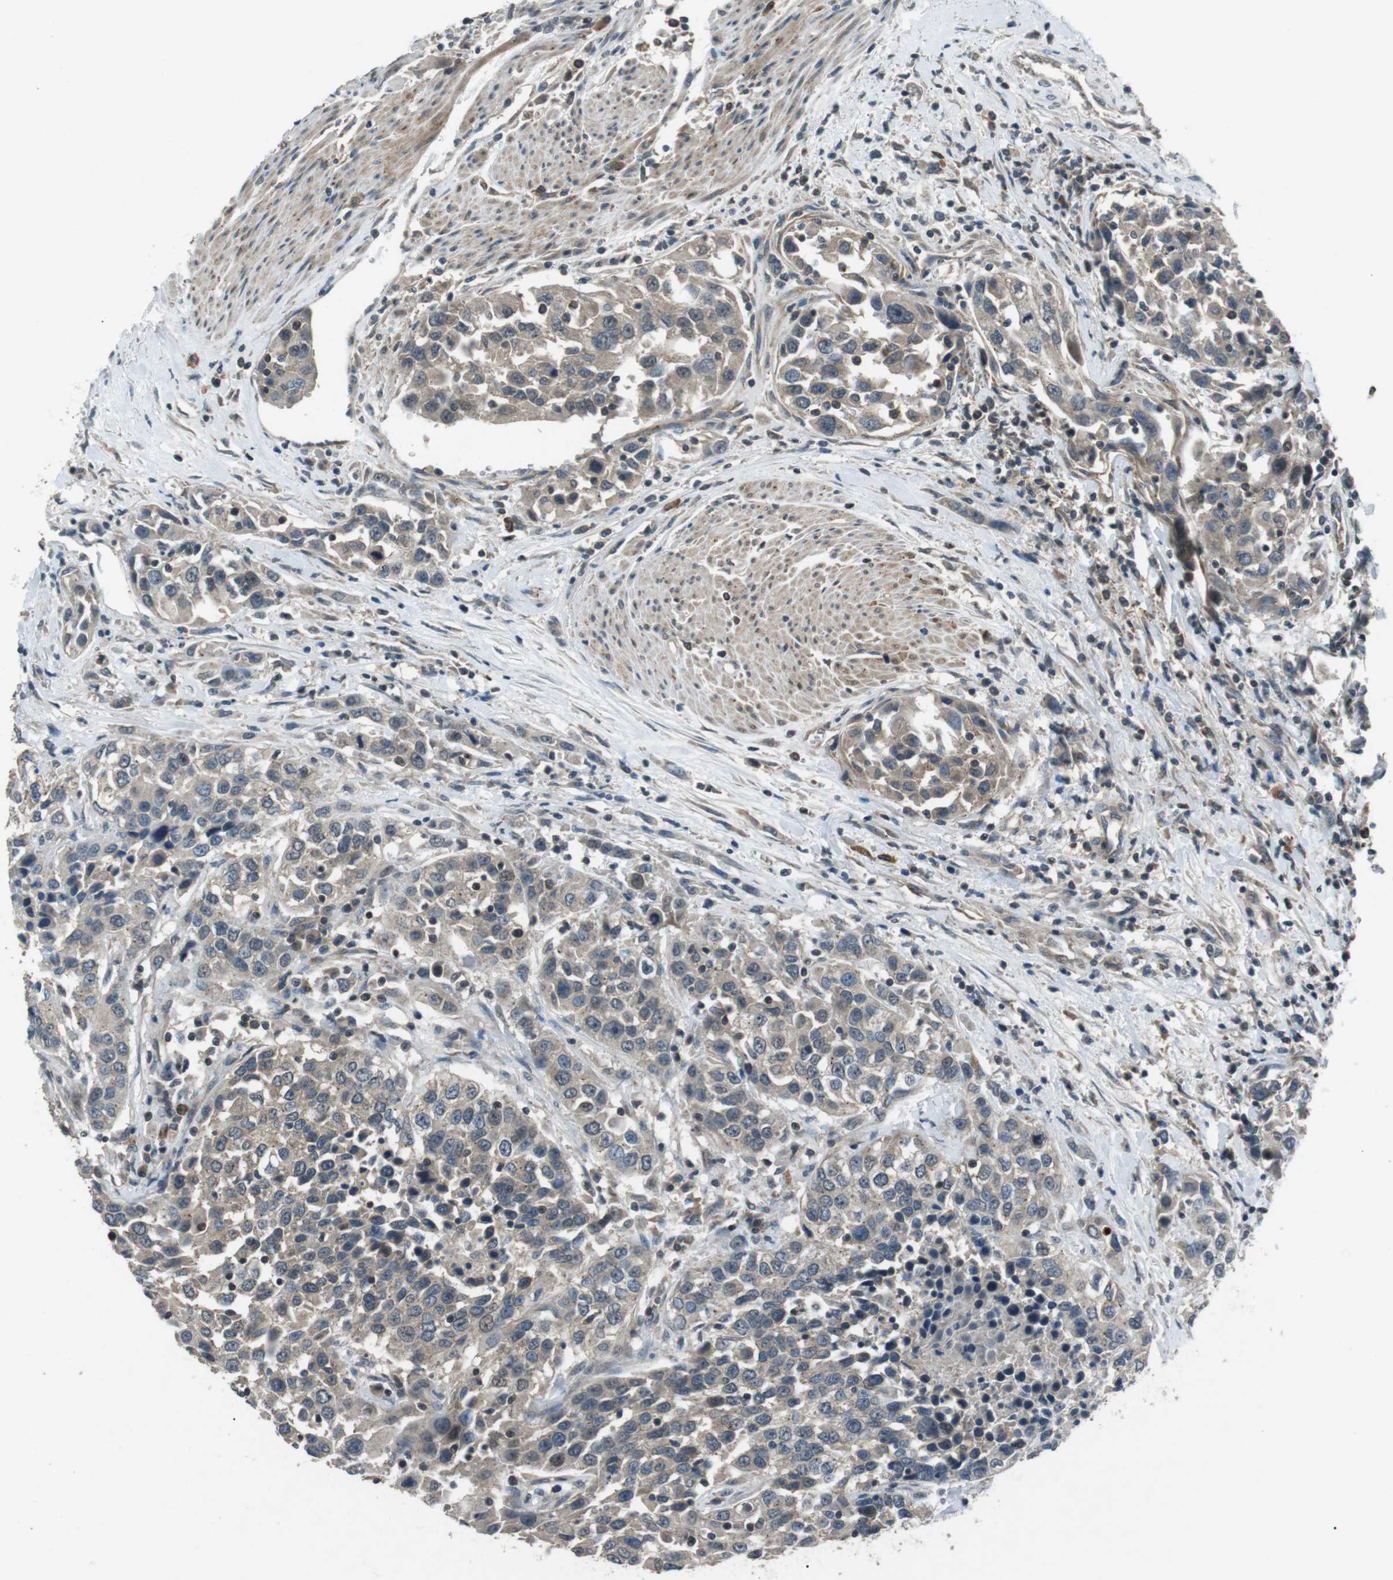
{"staining": {"intensity": "weak", "quantity": "25%-75%", "location": "cytoplasmic/membranous"}, "tissue": "urothelial cancer", "cell_type": "Tumor cells", "image_type": "cancer", "snomed": [{"axis": "morphology", "description": "Urothelial carcinoma, High grade"}, {"axis": "topography", "description": "Urinary bladder"}], "caption": "High-grade urothelial carcinoma was stained to show a protein in brown. There is low levels of weak cytoplasmic/membranous staining in about 25%-75% of tumor cells.", "gene": "NEK7", "patient": {"sex": "female", "age": 80}}